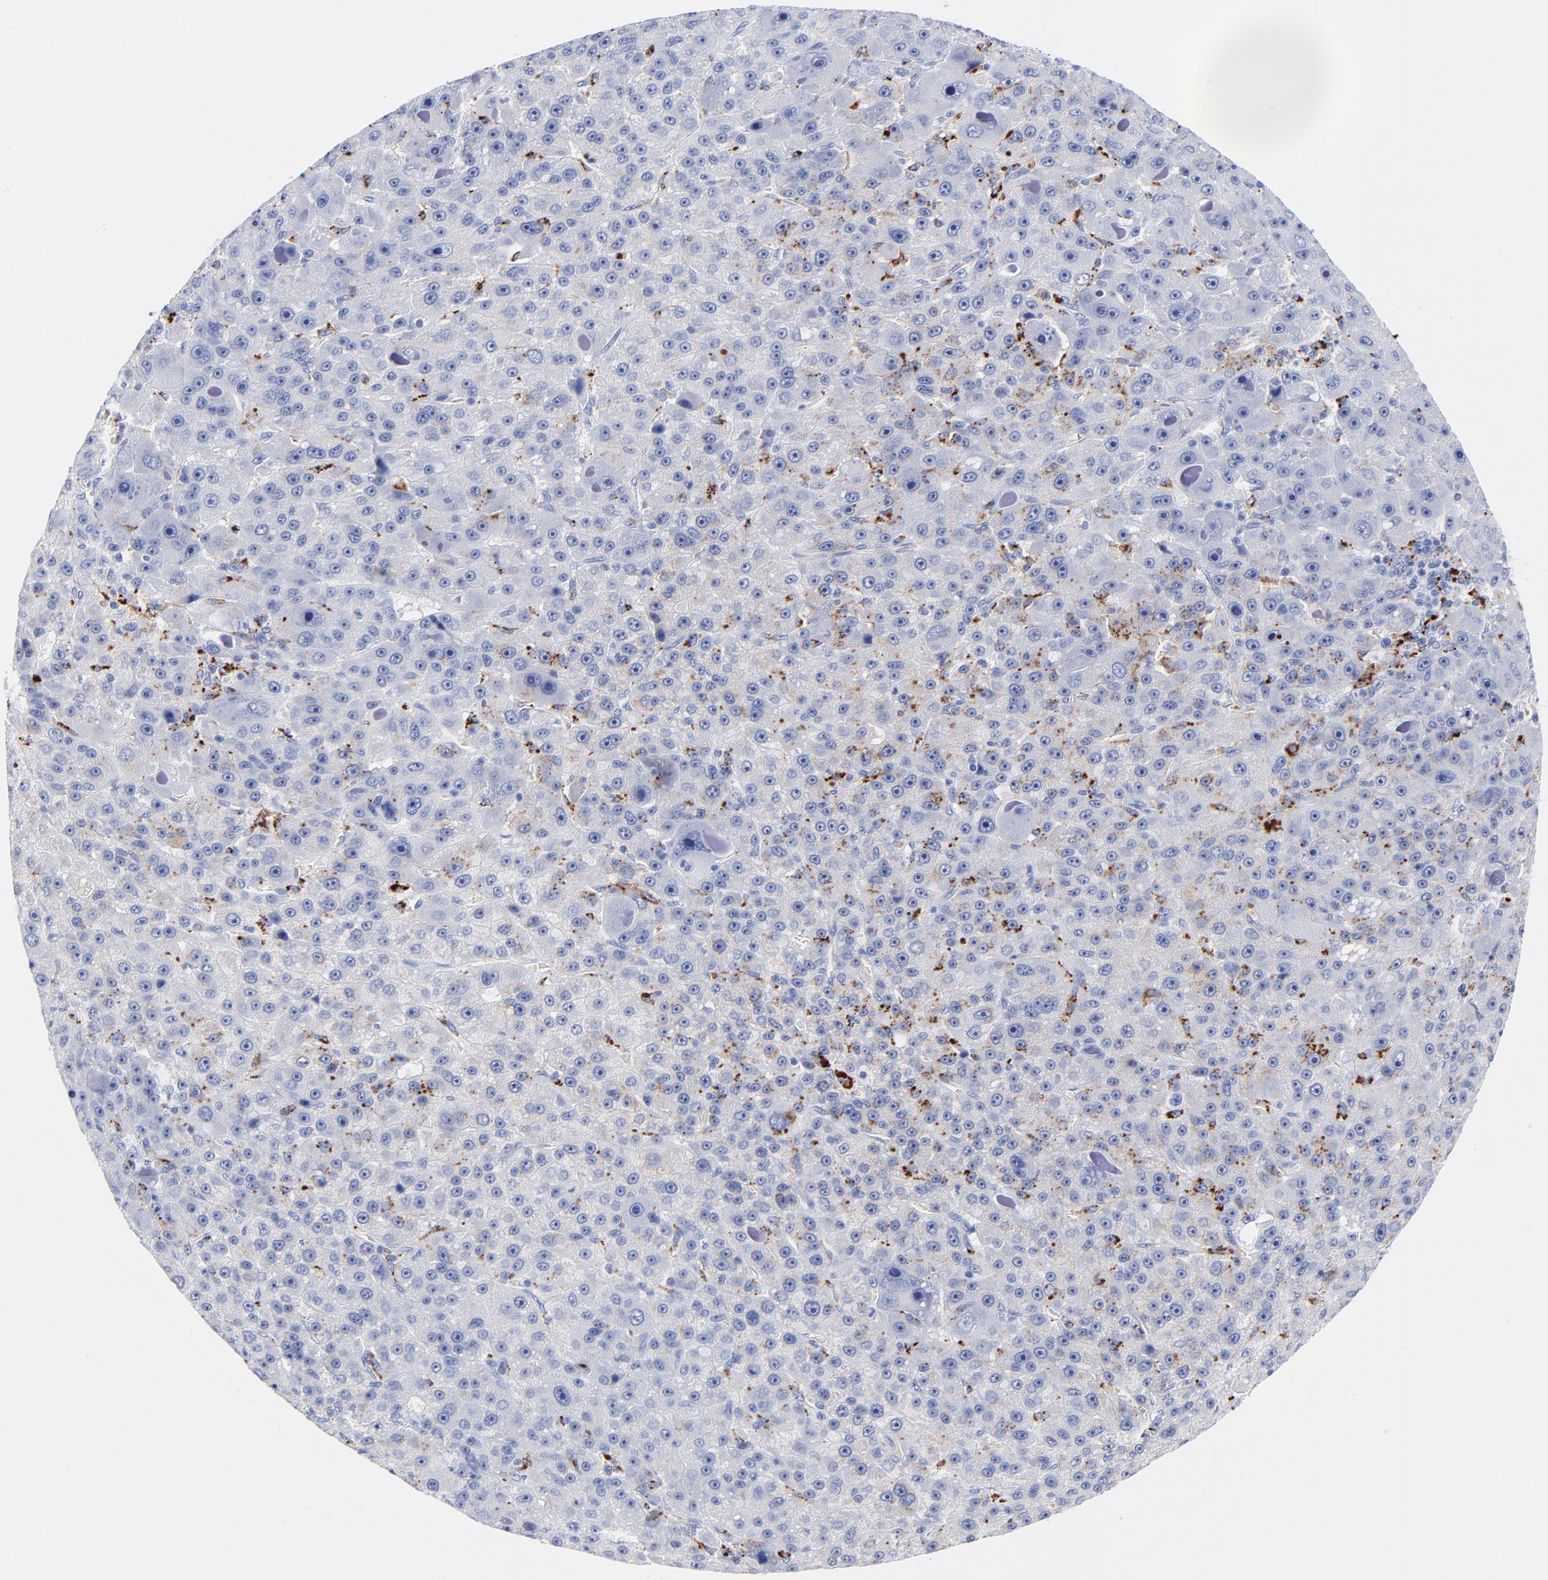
{"staining": {"intensity": "strong", "quantity": "25%-75%", "location": "cytoplasmic/membranous"}, "tissue": "liver cancer", "cell_type": "Tumor cells", "image_type": "cancer", "snomed": [{"axis": "morphology", "description": "Carcinoma, Hepatocellular, NOS"}, {"axis": "topography", "description": "Liver"}], "caption": "Human liver hepatocellular carcinoma stained with a protein marker exhibits strong staining in tumor cells.", "gene": "CPVL", "patient": {"sex": "male", "age": 76}}